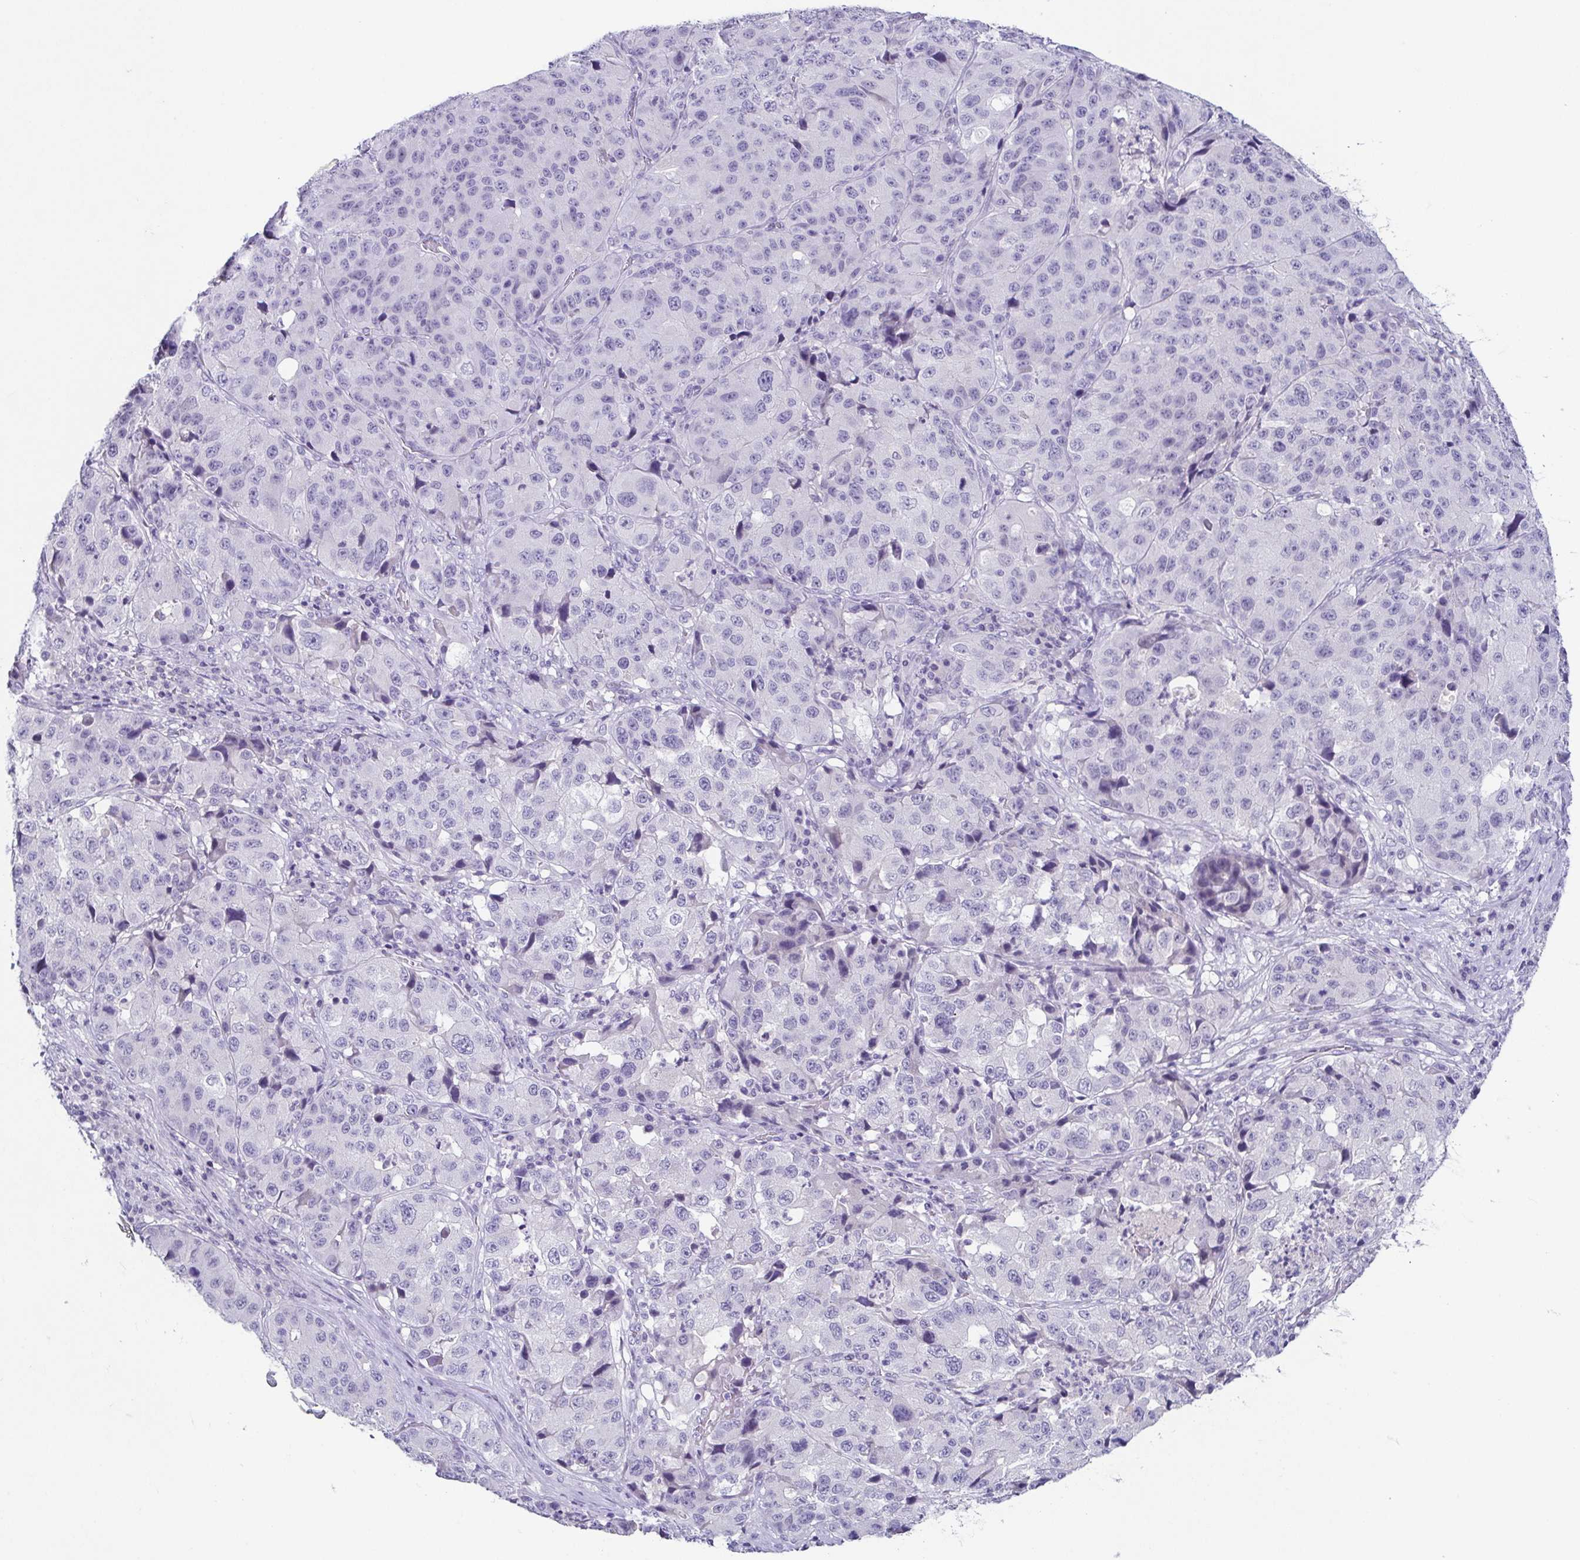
{"staining": {"intensity": "negative", "quantity": "none", "location": "none"}, "tissue": "stomach cancer", "cell_type": "Tumor cells", "image_type": "cancer", "snomed": [{"axis": "morphology", "description": "Adenocarcinoma, NOS"}, {"axis": "topography", "description": "Stomach"}], "caption": "Human stomach cancer stained for a protein using immunohistochemistry (IHC) shows no staining in tumor cells.", "gene": "TP73", "patient": {"sex": "male", "age": 71}}